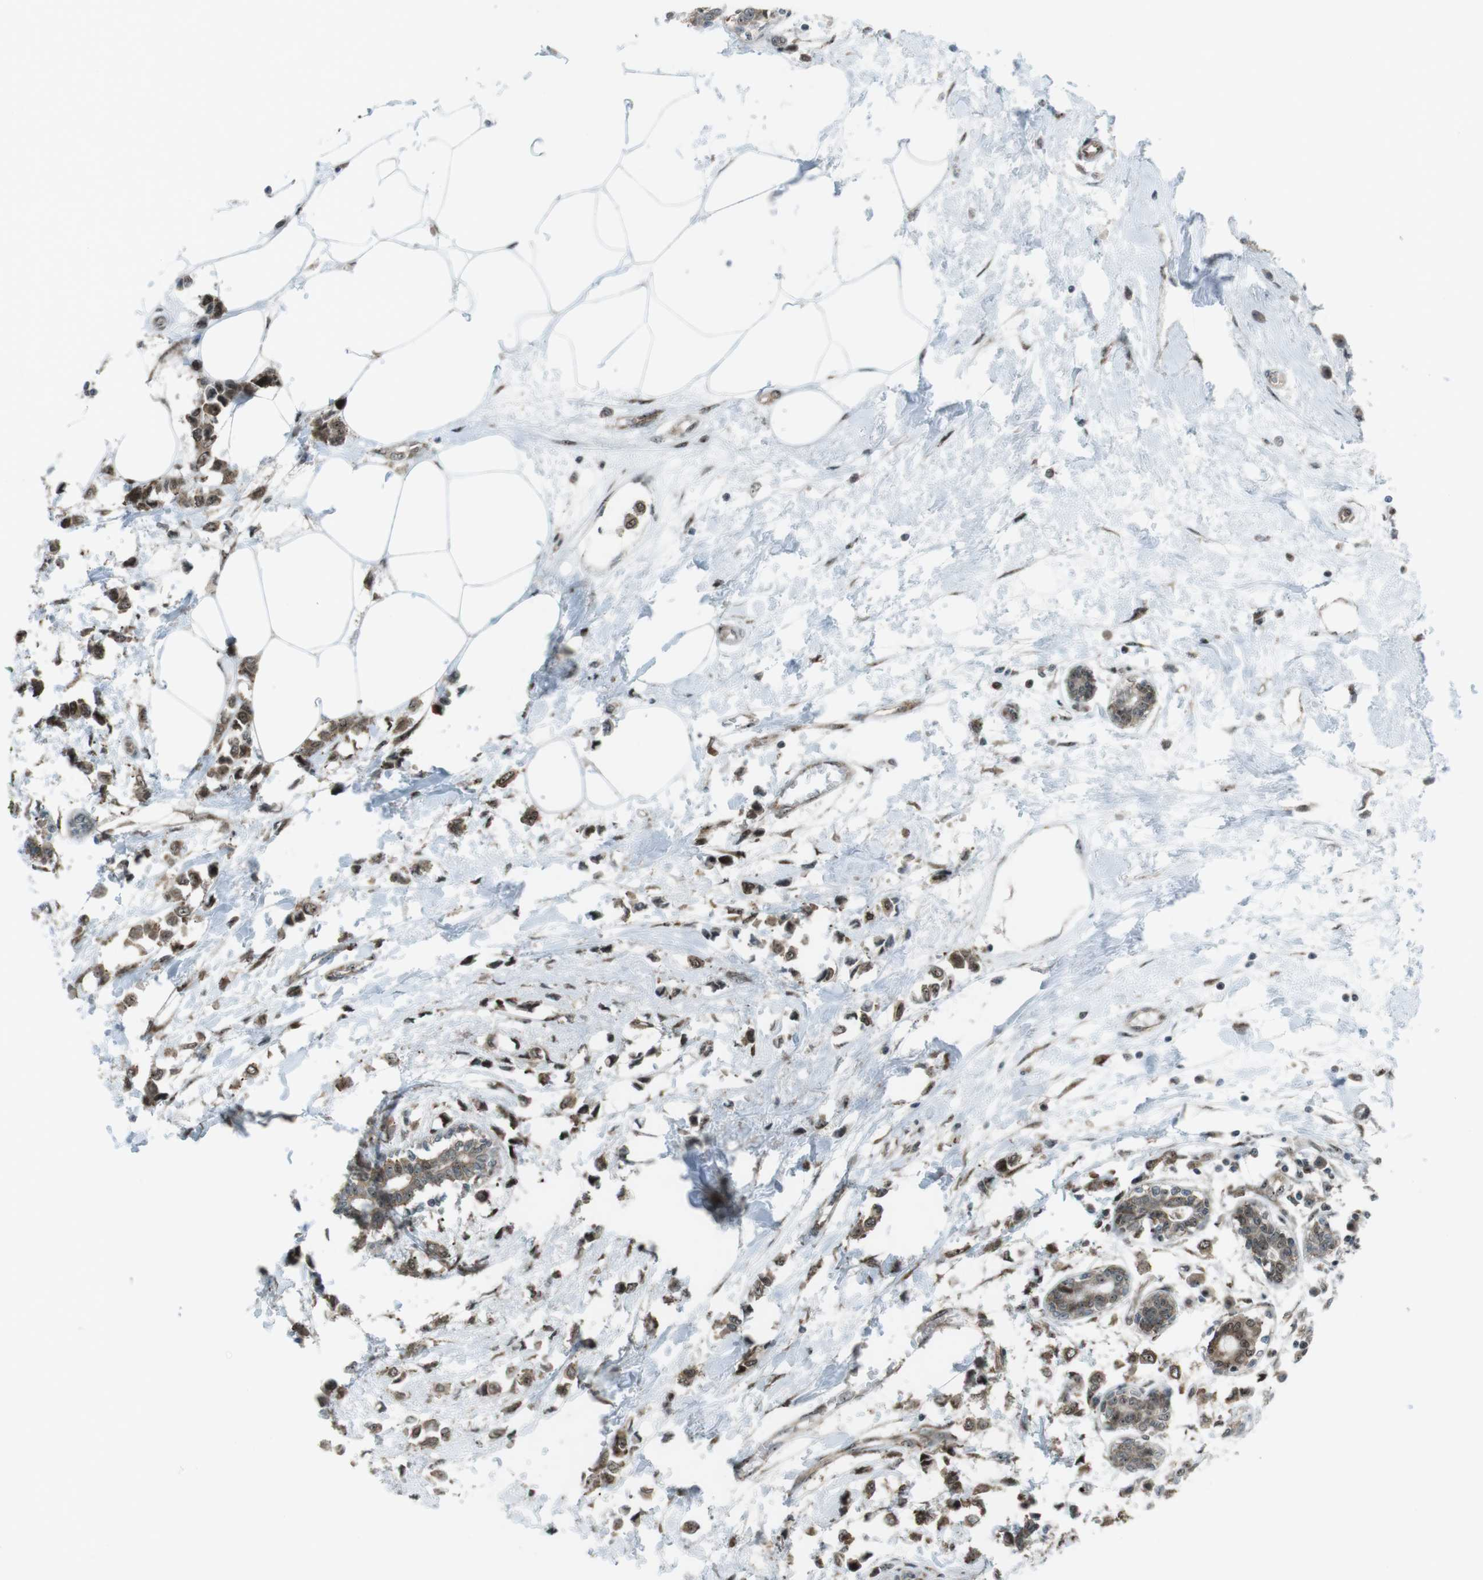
{"staining": {"intensity": "moderate", "quantity": ">75%", "location": "cytoplasmic/membranous"}, "tissue": "breast cancer", "cell_type": "Tumor cells", "image_type": "cancer", "snomed": [{"axis": "morphology", "description": "Lobular carcinoma"}, {"axis": "topography", "description": "Breast"}], "caption": "Lobular carcinoma (breast) was stained to show a protein in brown. There is medium levels of moderate cytoplasmic/membranous positivity in approximately >75% of tumor cells.", "gene": "CSNK1D", "patient": {"sex": "female", "age": 51}}